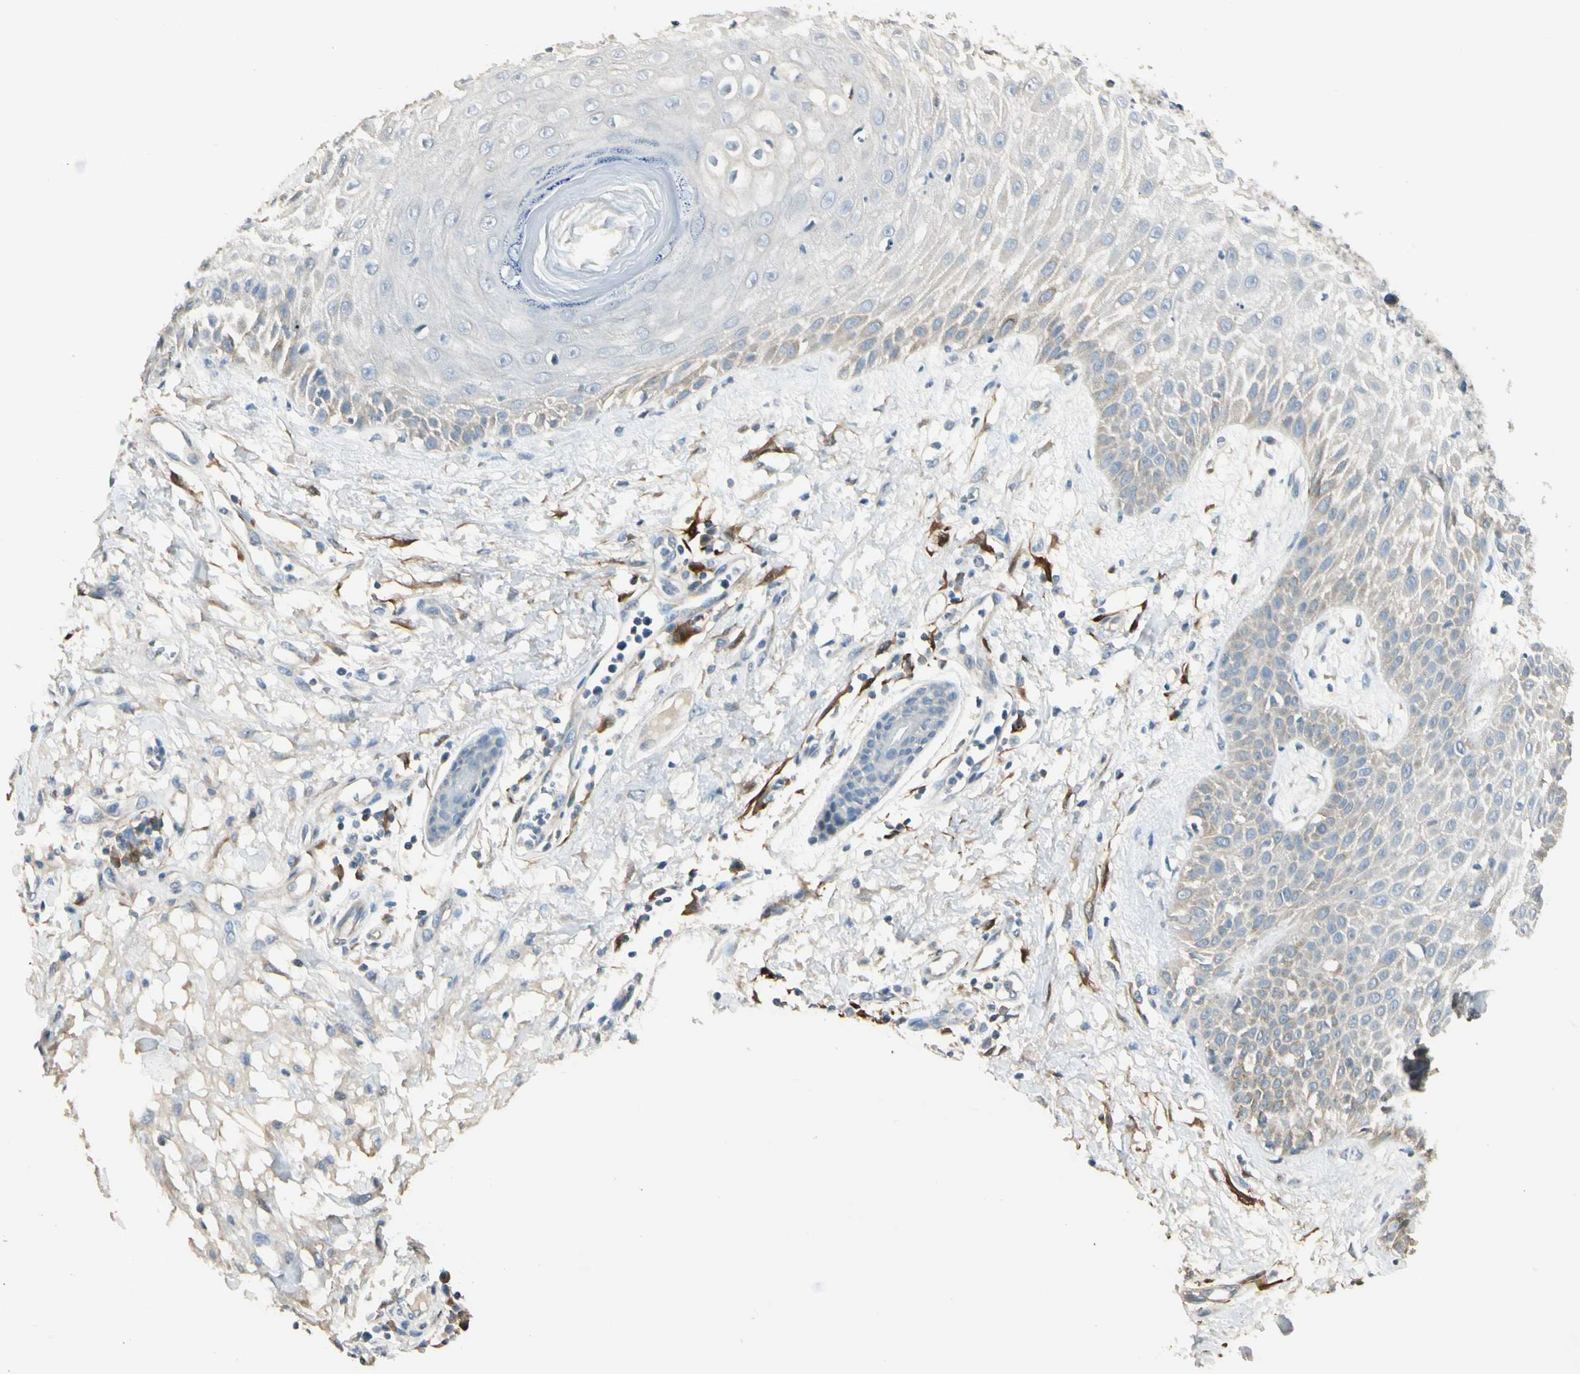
{"staining": {"intensity": "weak", "quantity": "<25%", "location": "cytoplasmic/membranous"}, "tissue": "skin cancer", "cell_type": "Tumor cells", "image_type": "cancer", "snomed": [{"axis": "morphology", "description": "Squamous cell carcinoma, NOS"}, {"axis": "topography", "description": "Skin"}], "caption": "Human skin cancer (squamous cell carcinoma) stained for a protein using immunohistochemistry exhibits no positivity in tumor cells.", "gene": "GNE", "patient": {"sex": "female", "age": 78}}